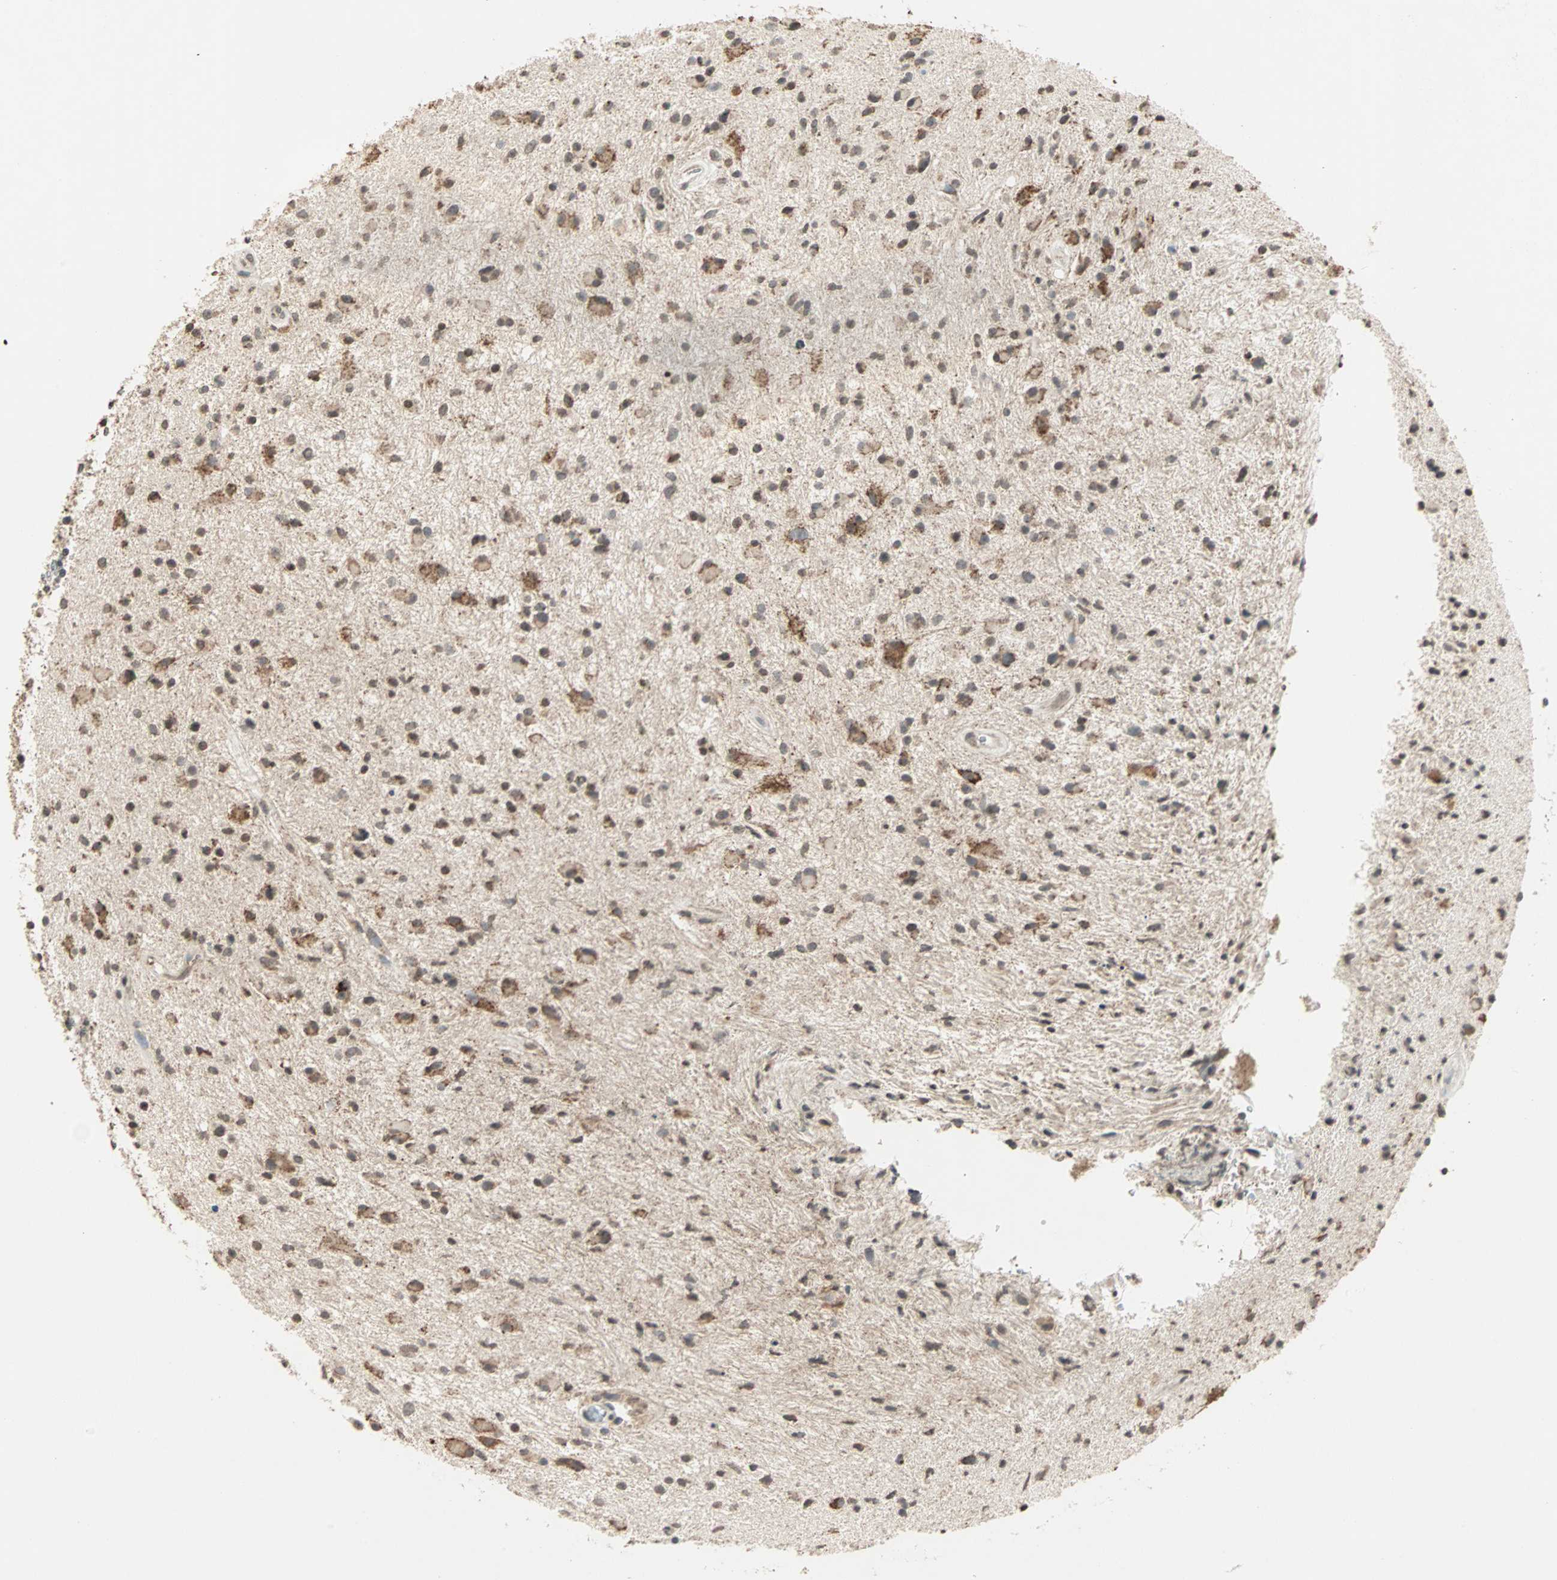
{"staining": {"intensity": "moderate", "quantity": "25%-75%", "location": "cytoplasmic/membranous,nuclear"}, "tissue": "glioma", "cell_type": "Tumor cells", "image_type": "cancer", "snomed": [{"axis": "morphology", "description": "Glioma, malignant, High grade"}, {"axis": "topography", "description": "Brain"}], "caption": "Immunohistochemical staining of human glioma exhibits medium levels of moderate cytoplasmic/membranous and nuclear positivity in about 25%-75% of tumor cells.", "gene": "PRELID1", "patient": {"sex": "male", "age": 33}}